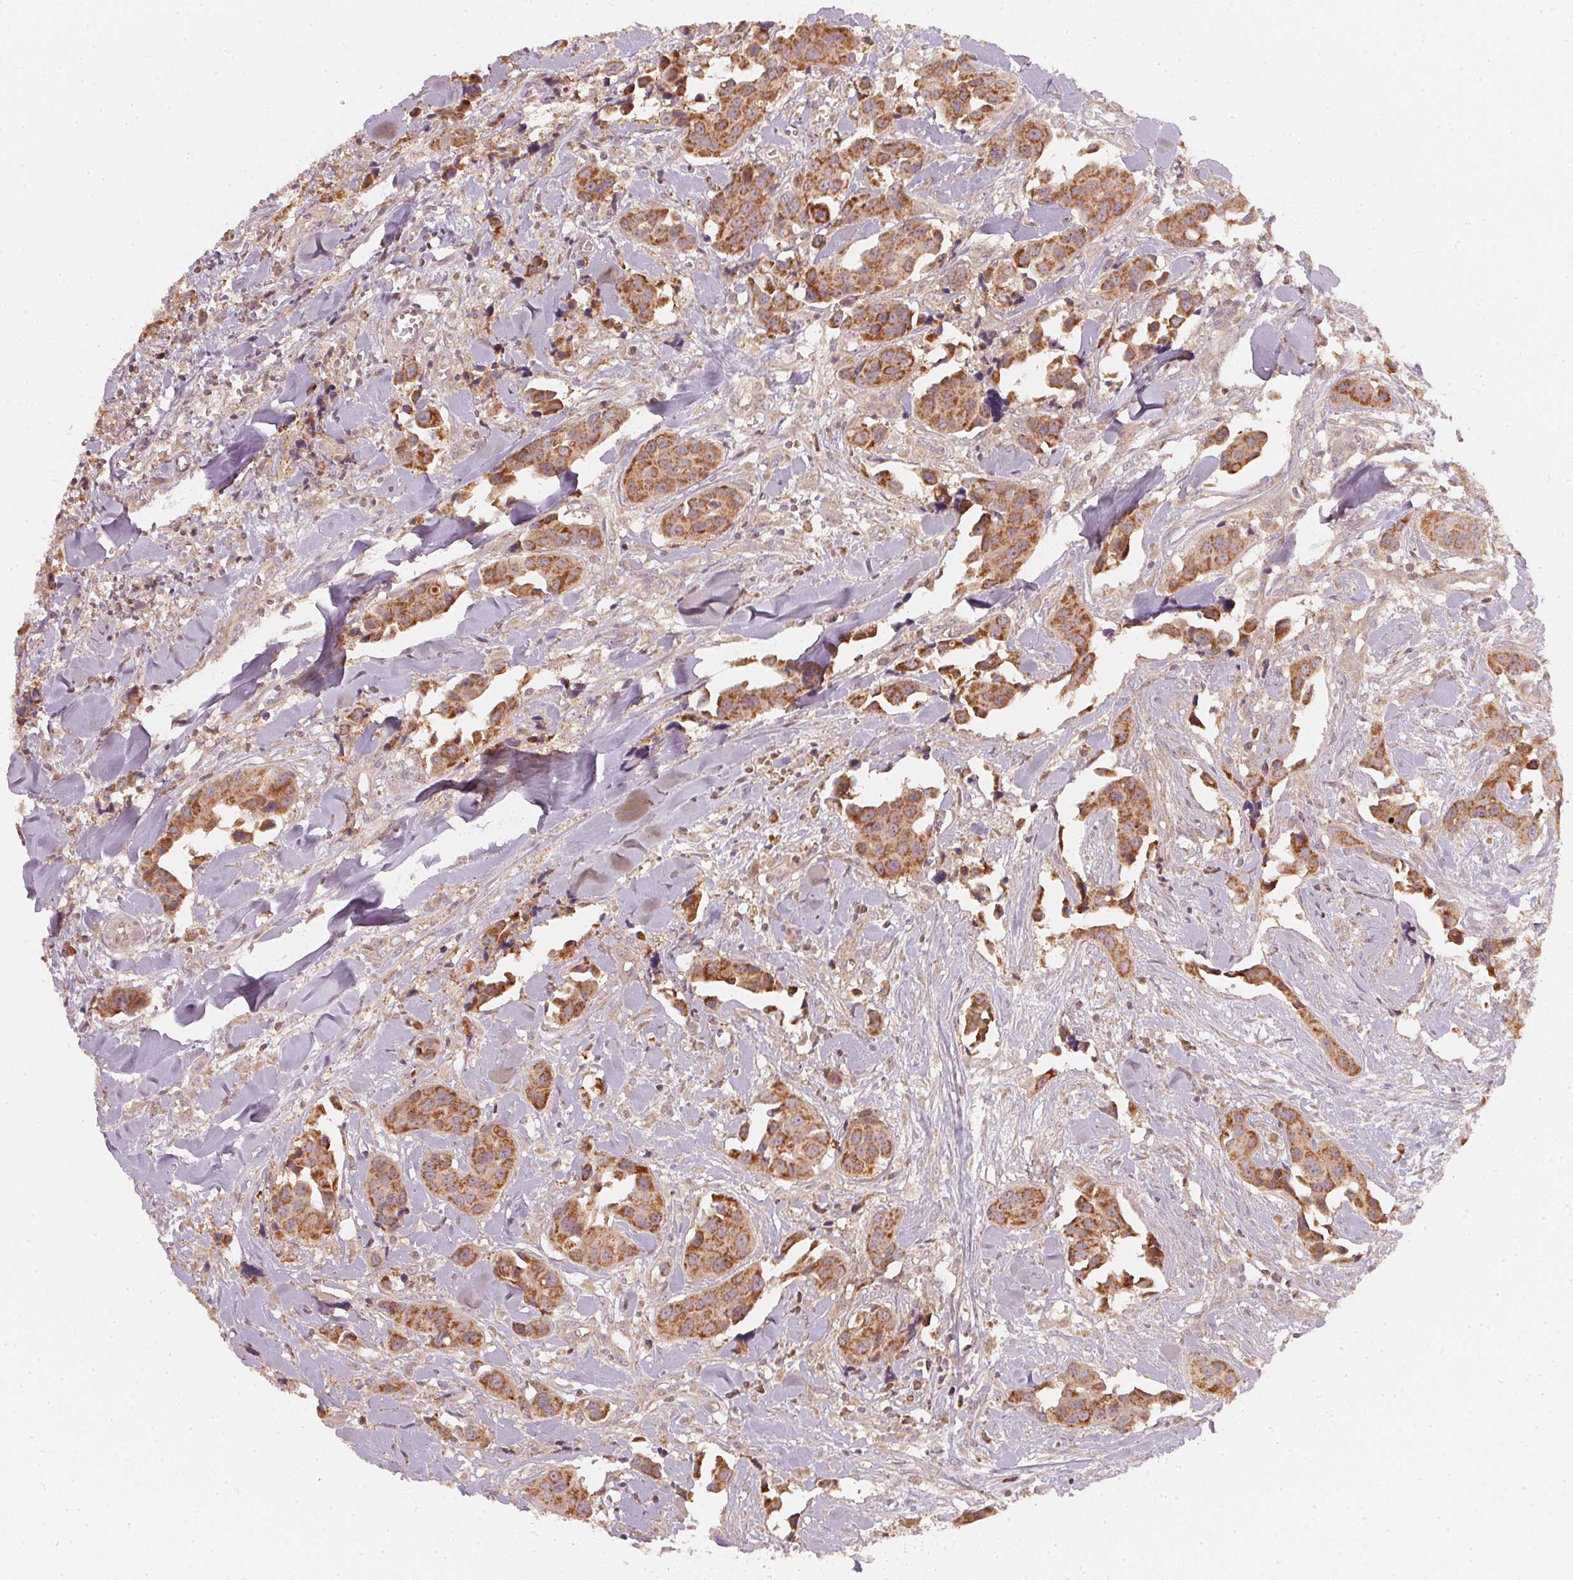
{"staining": {"intensity": "strong", "quantity": ">75%", "location": "cytoplasmic/membranous"}, "tissue": "head and neck cancer", "cell_type": "Tumor cells", "image_type": "cancer", "snomed": [{"axis": "morphology", "description": "Adenocarcinoma, NOS"}, {"axis": "topography", "description": "Head-Neck"}], "caption": "Adenocarcinoma (head and neck) tissue shows strong cytoplasmic/membranous positivity in approximately >75% of tumor cells The staining was performed using DAB (3,3'-diaminobenzidine), with brown indicating positive protein expression. Nuclei are stained blue with hematoxylin.", "gene": "WDR54", "patient": {"sex": "male", "age": 76}}